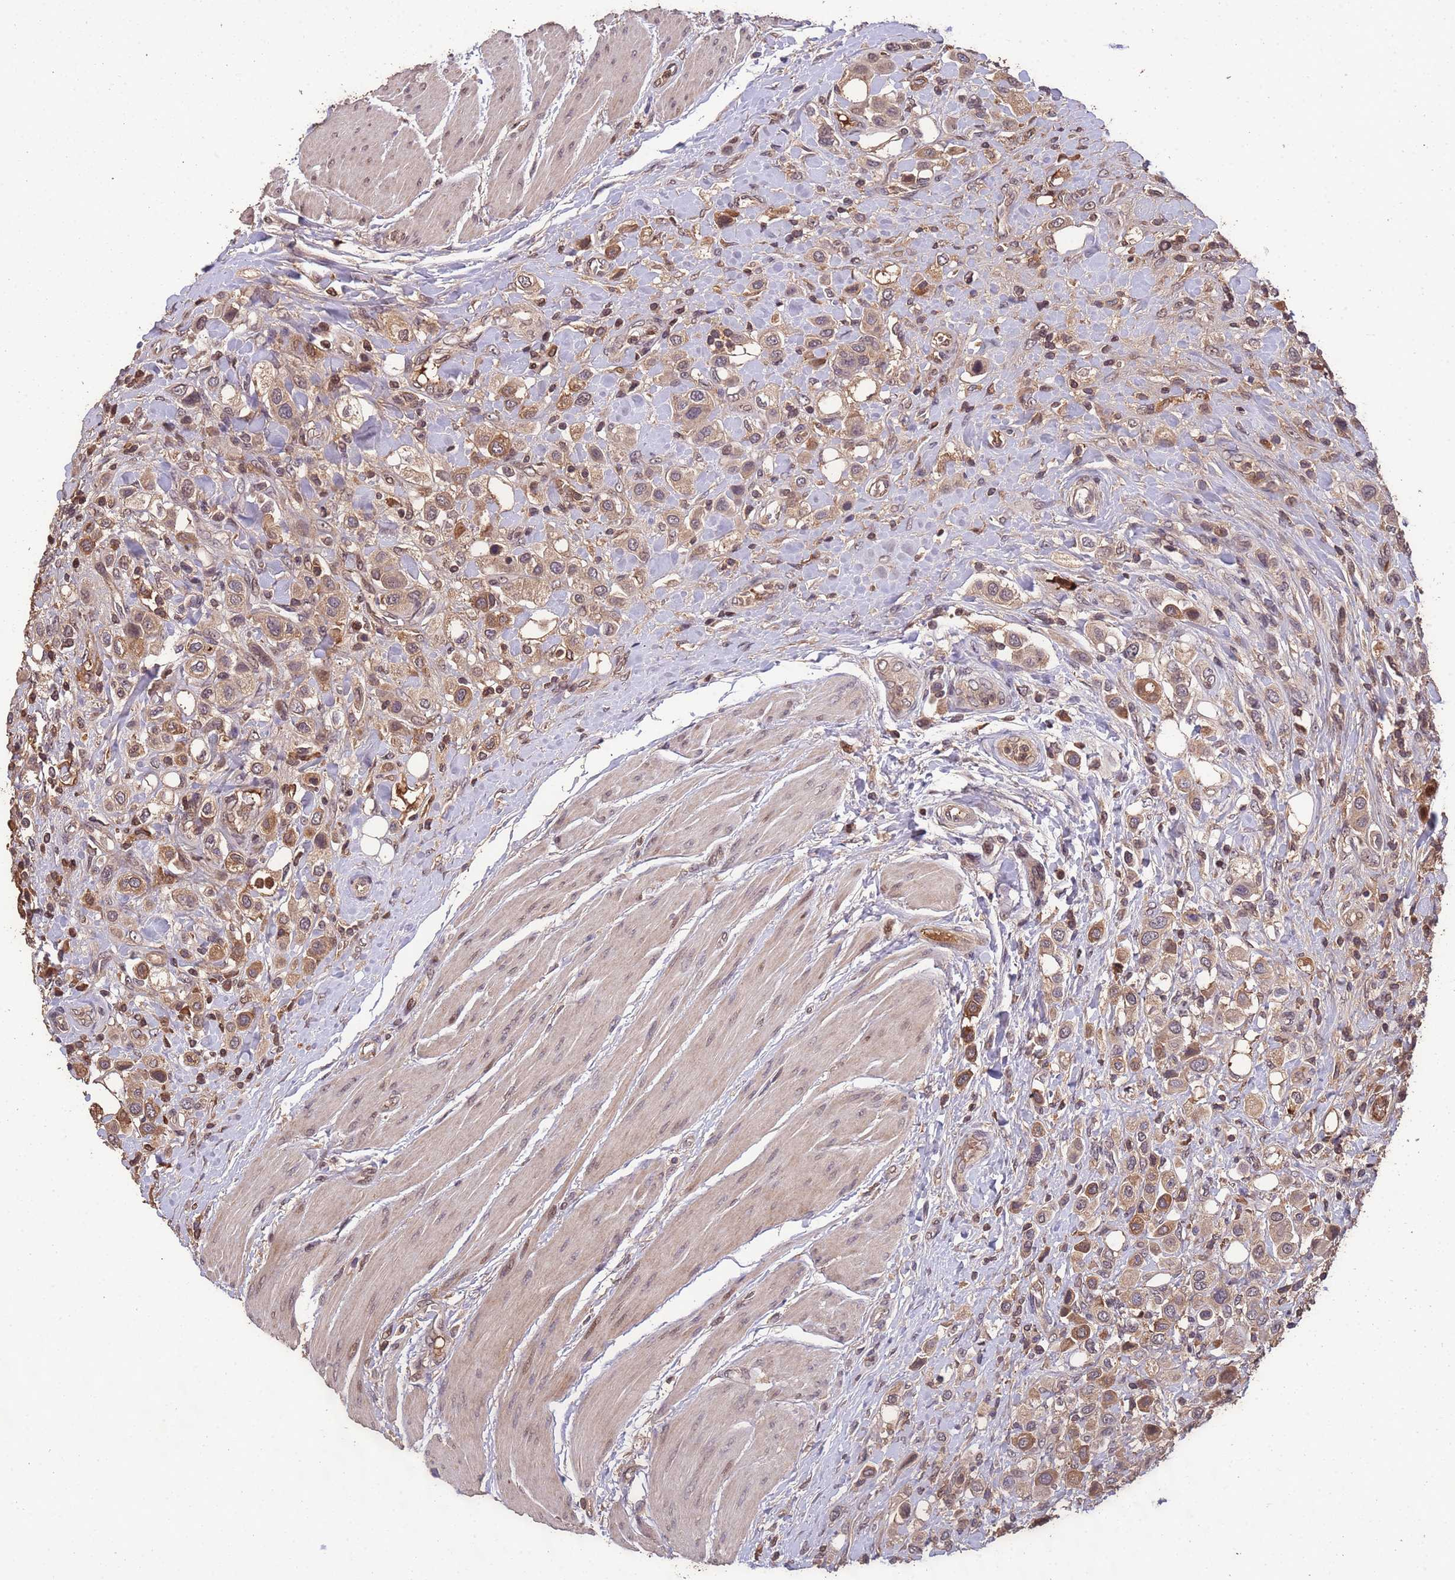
{"staining": {"intensity": "moderate", "quantity": ">75%", "location": "cytoplasmic/membranous"}, "tissue": "urothelial cancer", "cell_type": "Tumor cells", "image_type": "cancer", "snomed": [{"axis": "morphology", "description": "Urothelial carcinoma, High grade"}, {"axis": "topography", "description": "Urinary bladder"}], "caption": "This photomicrograph reveals immunohistochemistry staining of urothelial carcinoma (high-grade), with medium moderate cytoplasmic/membranous staining in about >75% of tumor cells.", "gene": "CCDC184", "patient": {"sex": "male", "age": 50}}